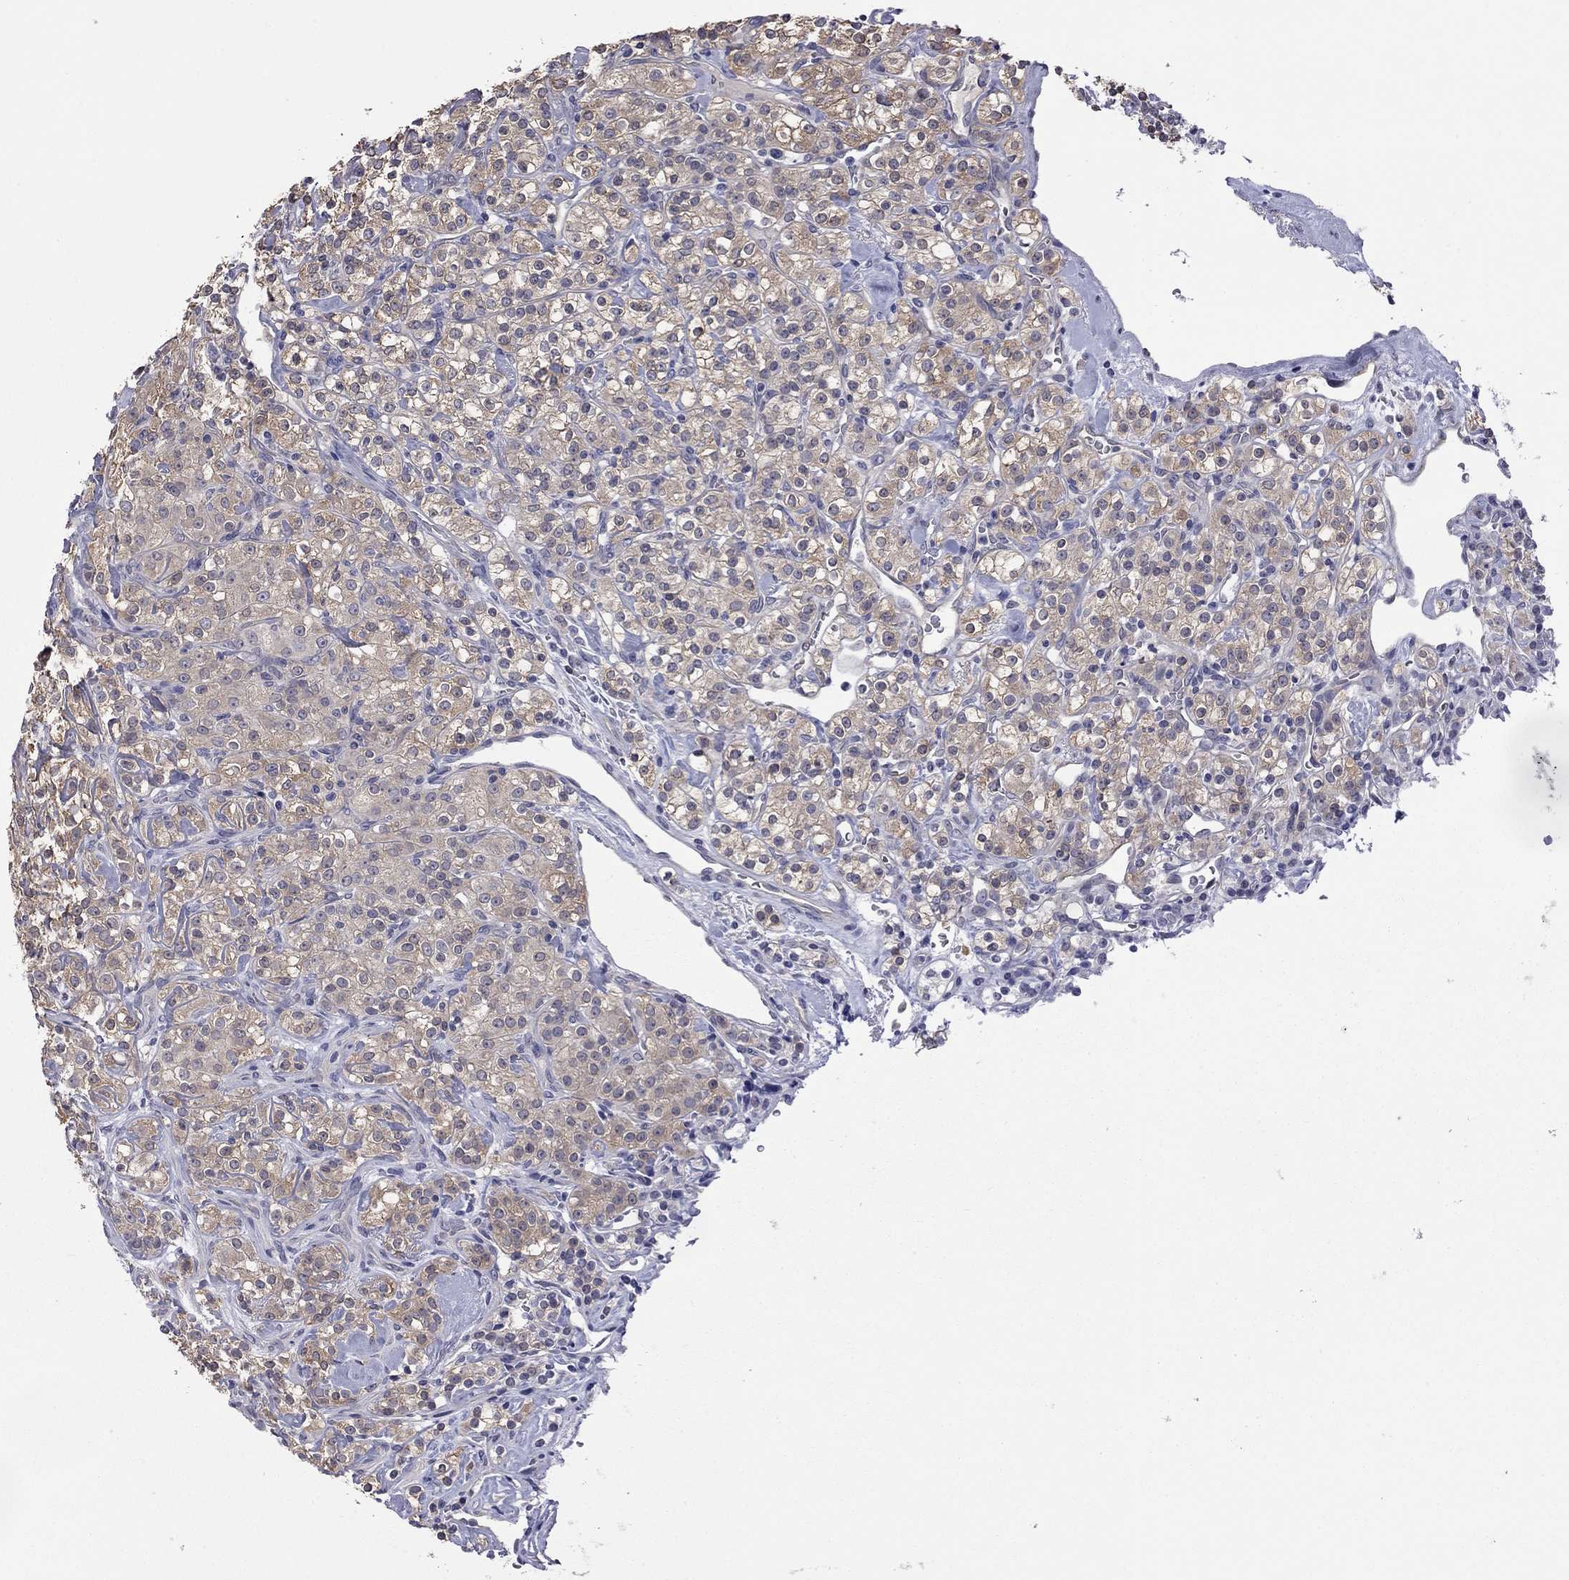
{"staining": {"intensity": "moderate", "quantity": ">75%", "location": "cytoplasmic/membranous"}, "tissue": "renal cancer", "cell_type": "Tumor cells", "image_type": "cancer", "snomed": [{"axis": "morphology", "description": "Adenocarcinoma, NOS"}, {"axis": "topography", "description": "Kidney"}], "caption": "This image reveals renal cancer stained with immunohistochemistry to label a protein in brown. The cytoplasmic/membranous of tumor cells show moderate positivity for the protein. Nuclei are counter-stained blue.", "gene": "HYLS1", "patient": {"sex": "male", "age": 77}}